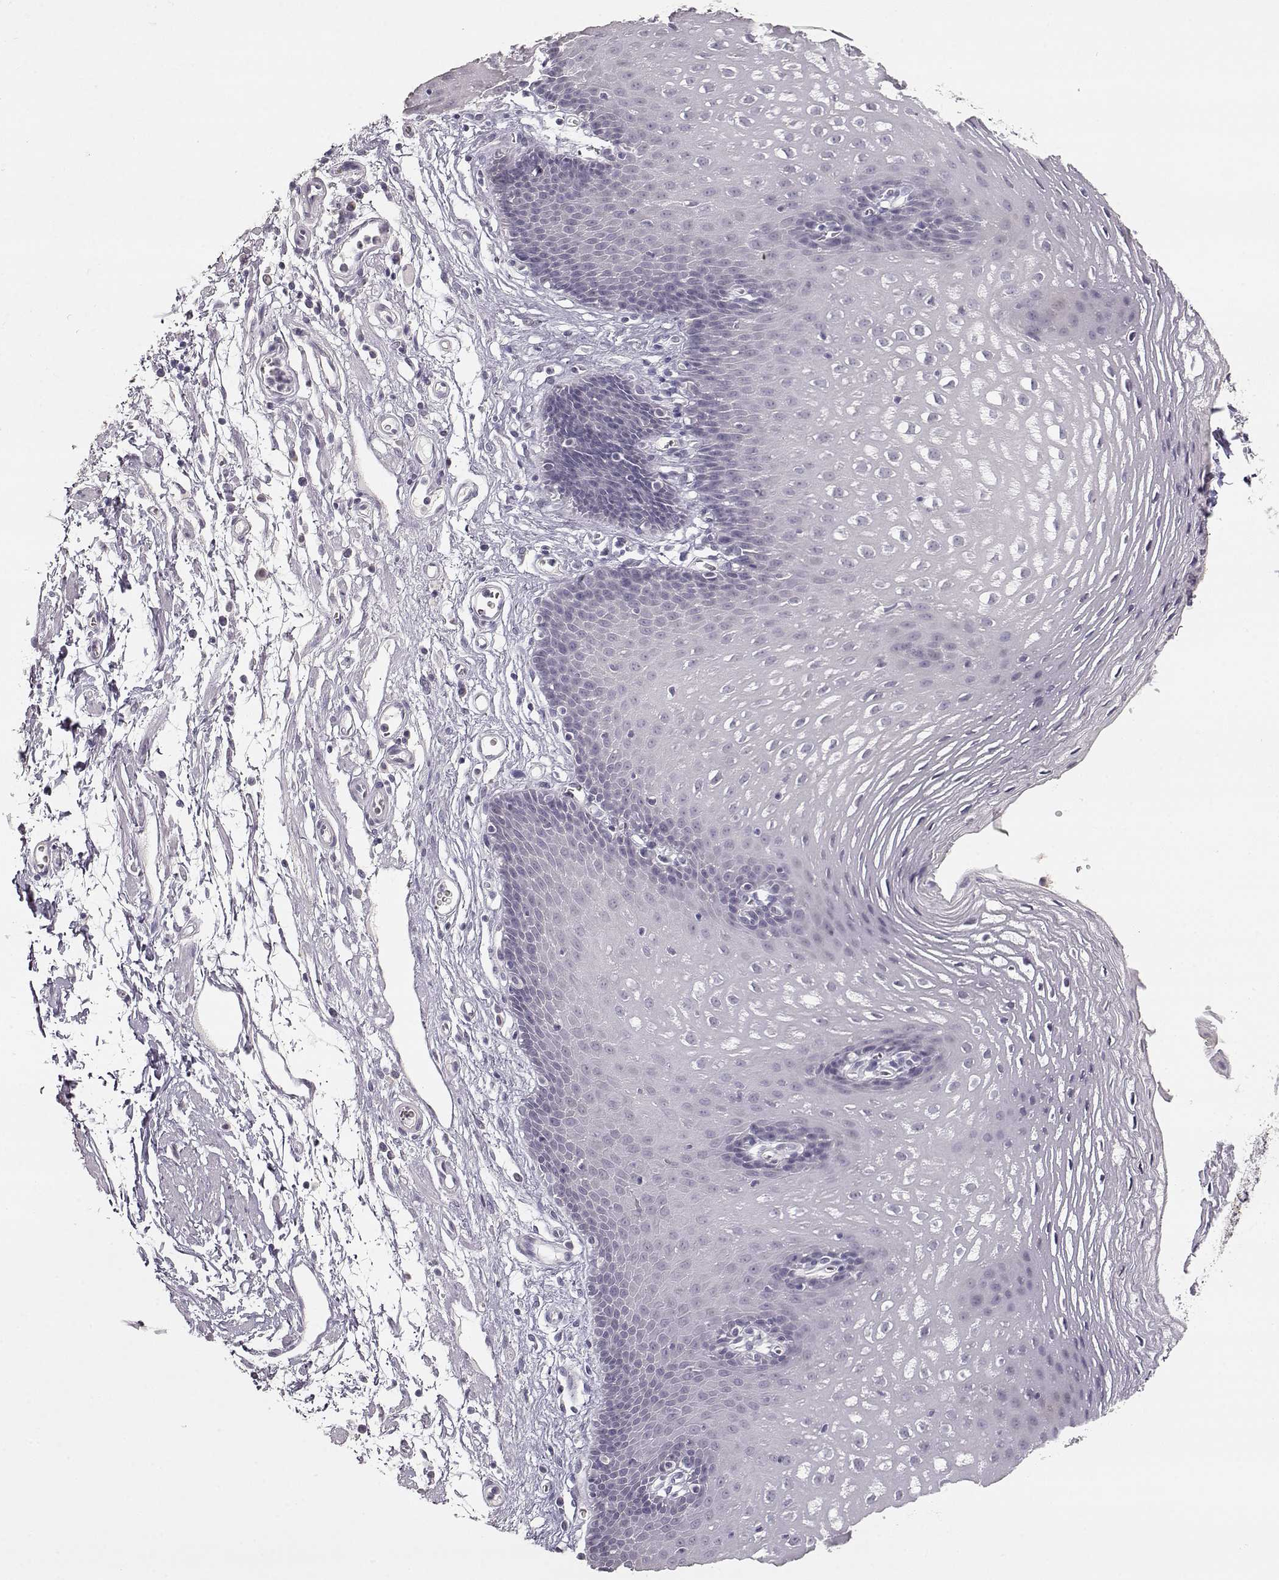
{"staining": {"intensity": "negative", "quantity": "none", "location": "none"}, "tissue": "esophagus", "cell_type": "Squamous epithelial cells", "image_type": "normal", "snomed": [{"axis": "morphology", "description": "Normal tissue, NOS"}, {"axis": "topography", "description": "Esophagus"}], "caption": "Immunohistochemical staining of normal human esophagus reveals no significant positivity in squamous epithelial cells. The staining was performed using DAB to visualize the protein expression in brown, while the nuclei were stained in blue with hematoxylin (Magnification: 20x).", "gene": "TKTL1", "patient": {"sex": "male", "age": 72}}